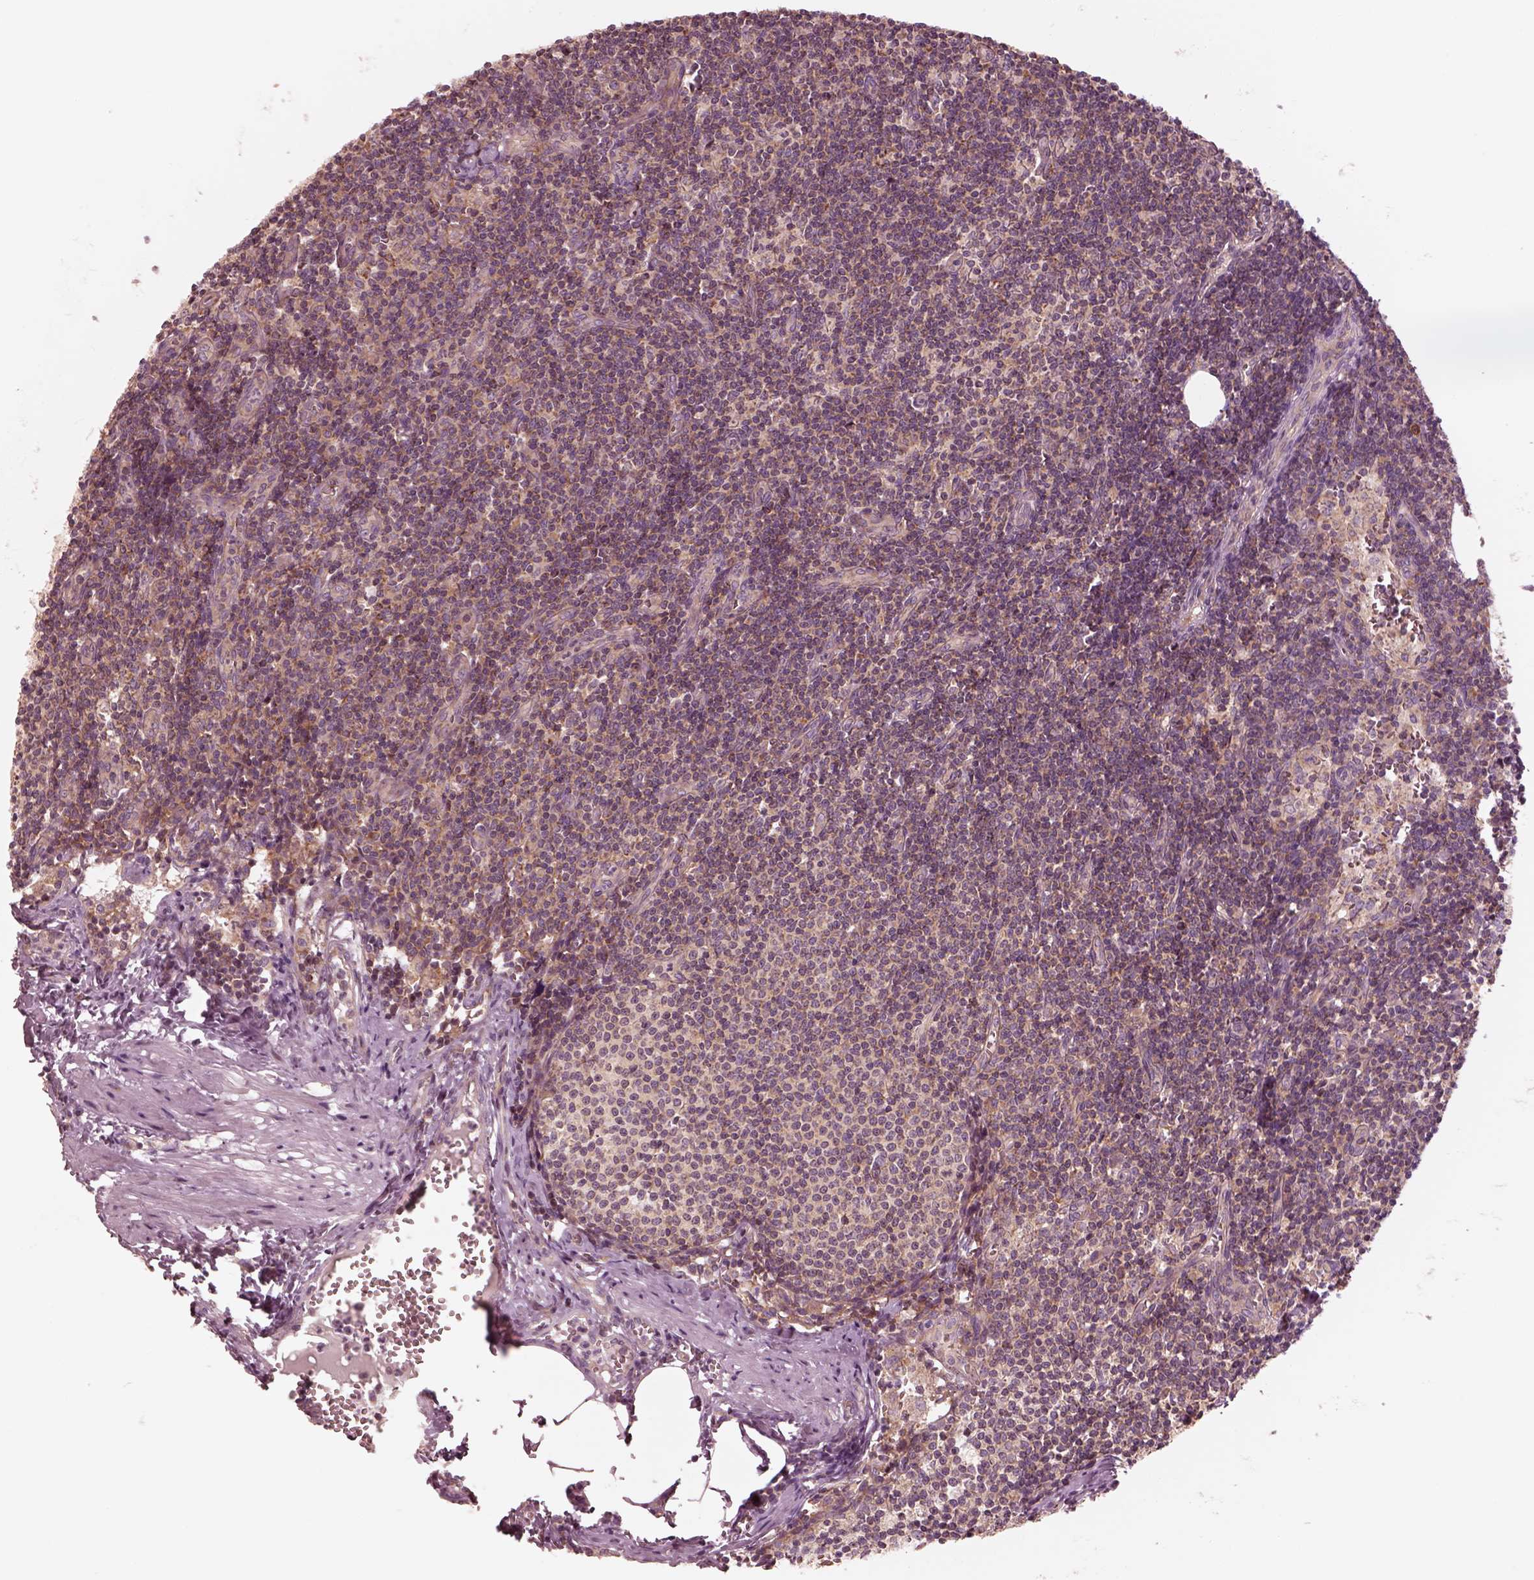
{"staining": {"intensity": "moderate", "quantity": ">75%", "location": "cytoplasmic/membranous"}, "tissue": "lymph node", "cell_type": "Germinal center cells", "image_type": "normal", "snomed": [{"axis": "morphology", "description": "Normal tissue, NOS"}, {"axis": "topography", "description": "Lymph node"}], "caption": "A micrograph showing moderate cytoplasmic/membranous staining in approximately >75% of germinal center cells in normal lymph node, as visualized by brown immunohistochemical staining.", "gene": "CNOT2", "patient": {"sex": "female", "age": 50}}